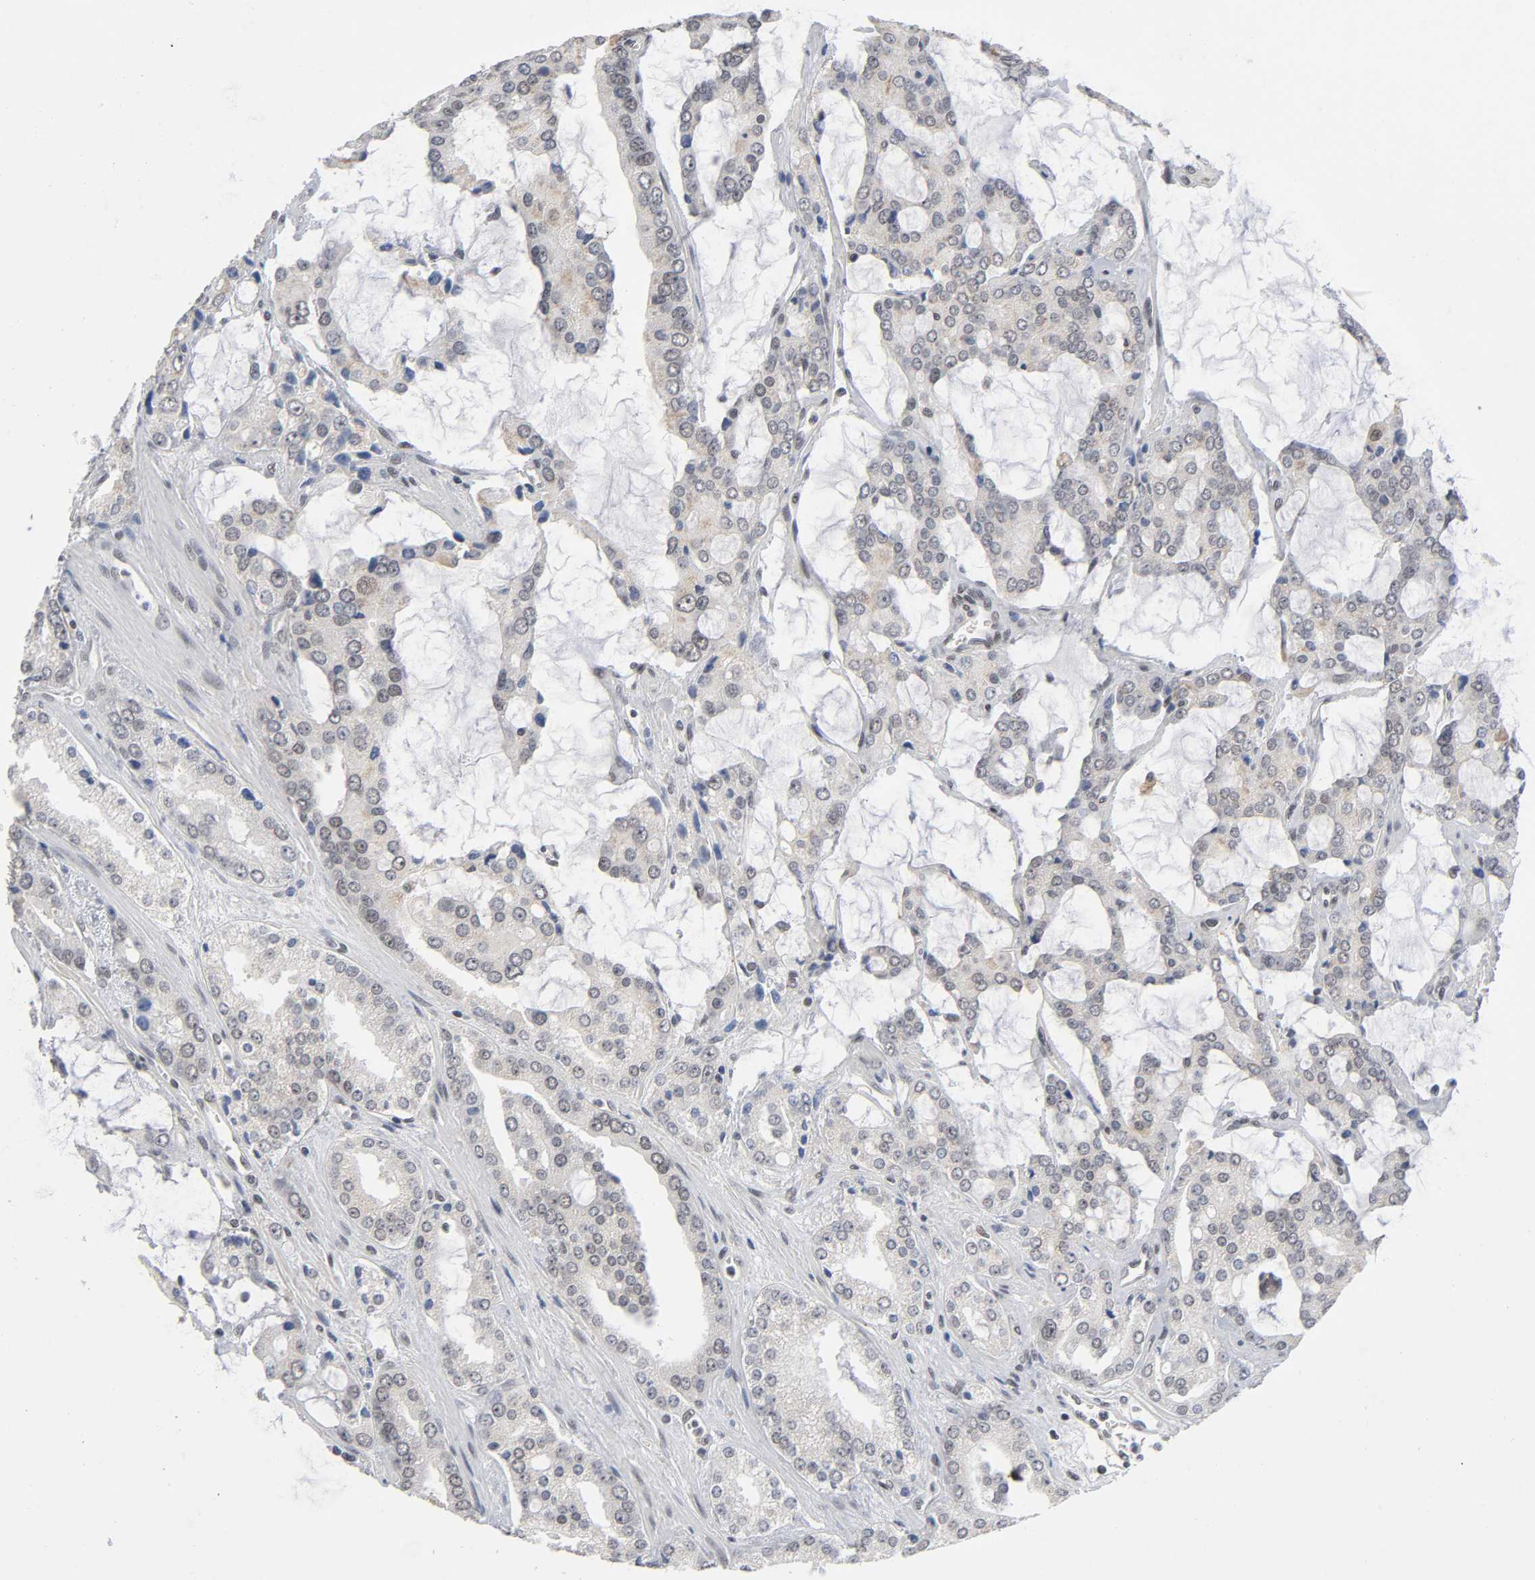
{"staining": {"intensity": "weak", "quantity": ">75%", "location": "cytoplasmic/membranous,nuclear"}, "tissue": "prostate cancer", "cell_type": "Tumor cells", "image_type": "cancer", "snomed": [{"axis": "morphology", "description": "Adenocarcinoma, High grade"}, {"axis": "topography", "description": "Prostate"}], "caption": "Protein staining of prostate cancer (high-grade adenocarcinoma) tissue displays weak cytoplasmic/membranous and nuclear staining in about >75% of tumor cells.", "gene": "ZNF384", "patient": {"sex": "male", "age": 67}}